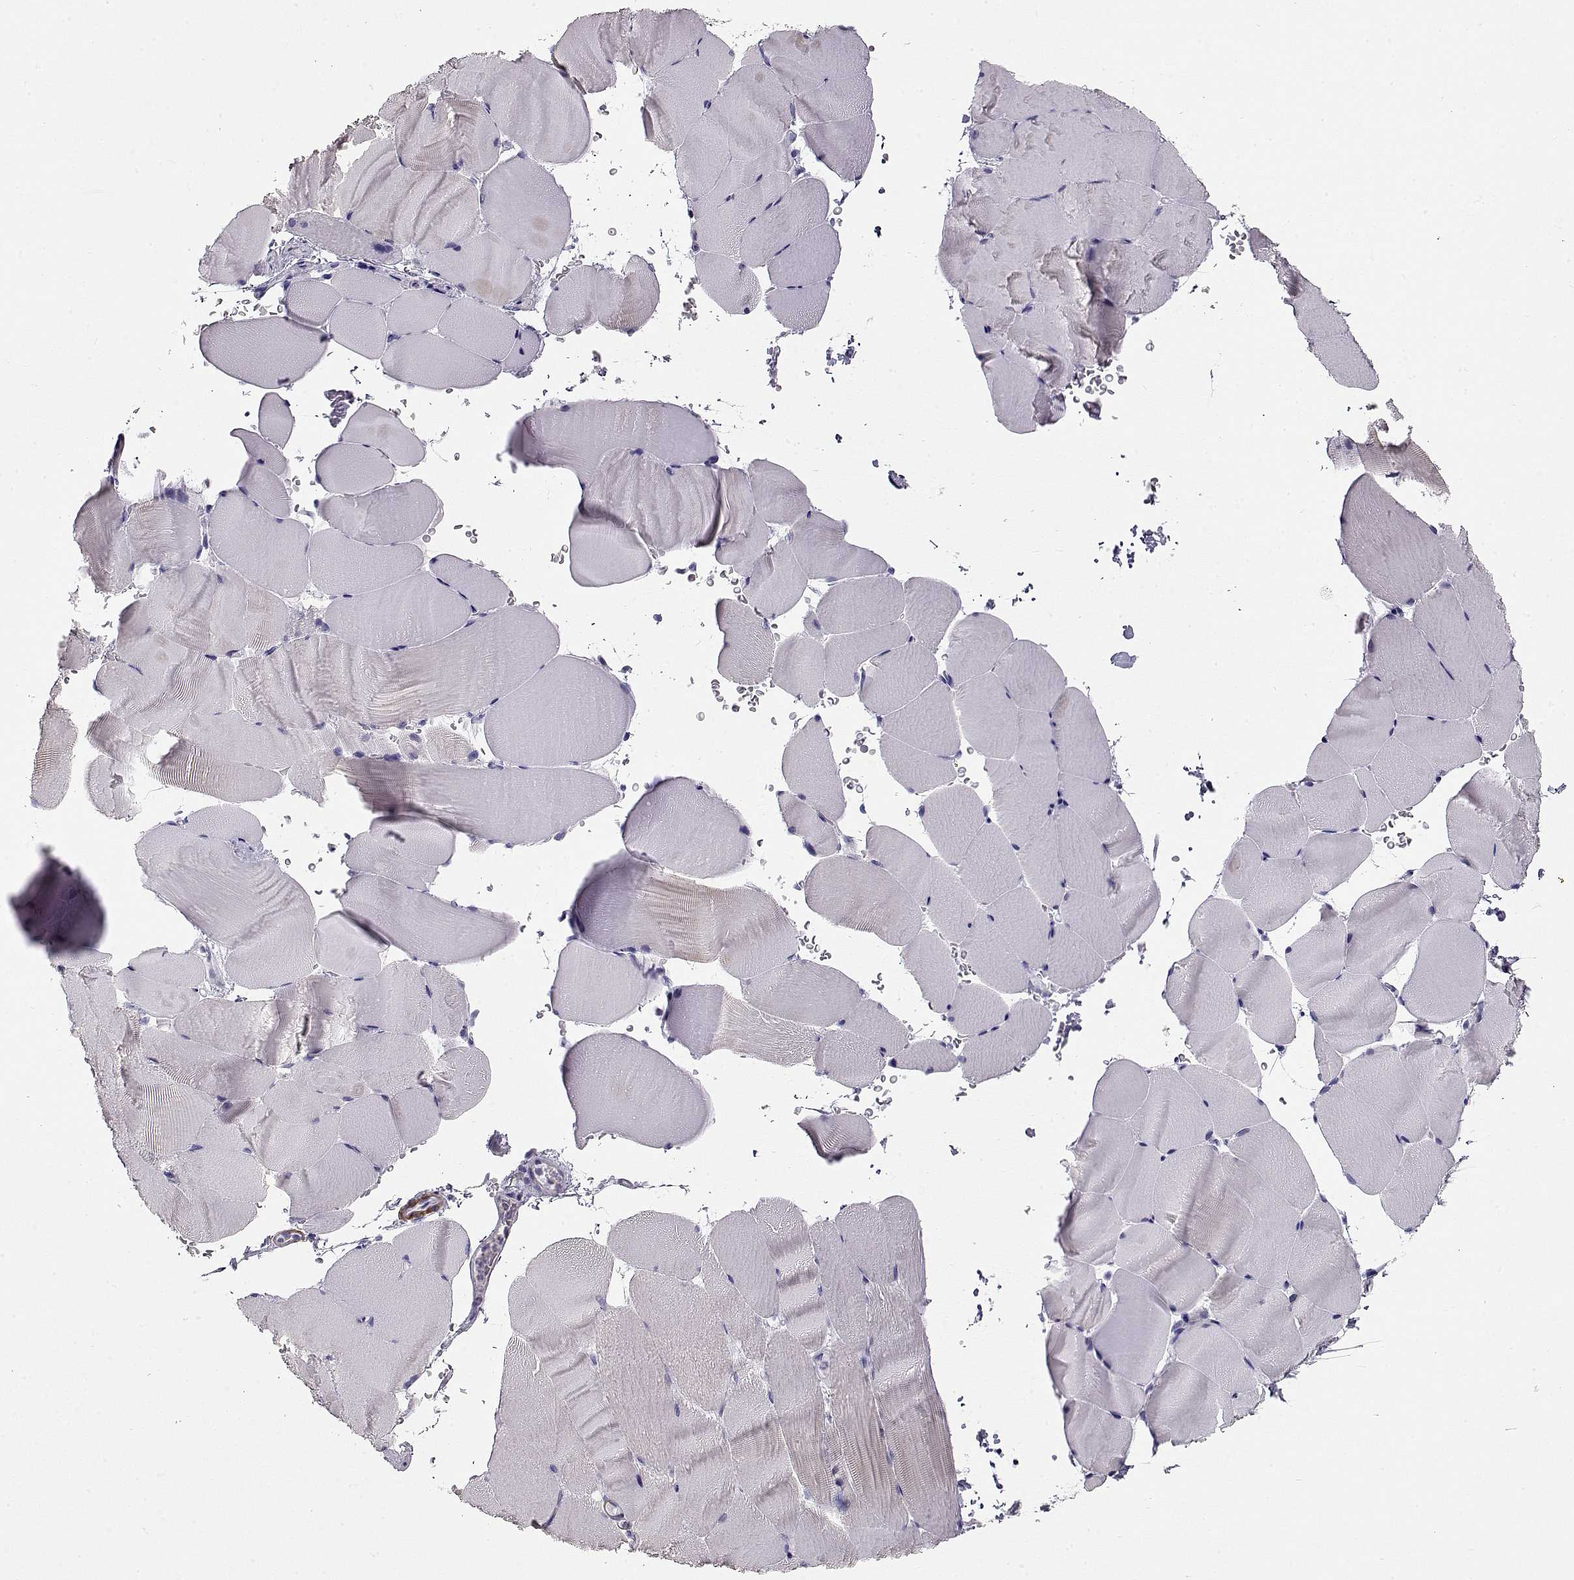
{"staining": {"intensity": "negative", "quantity": "none", "location": "none"}, "tissue": "skeletal muscle", "cell_type": "Myocytes", "image_type": "normal", "snomed": [{"axis": "morphology", "description": "Normal tissue, NOS"}, {"axis": "topography", "description": "Skeletal muscle"}], "caption": "The histopathology image demonstrates no staining of myocytes in benign skeletal muscle.", "gene": "SLITRK3", "patient": {"sex": "female", "age": 37}}